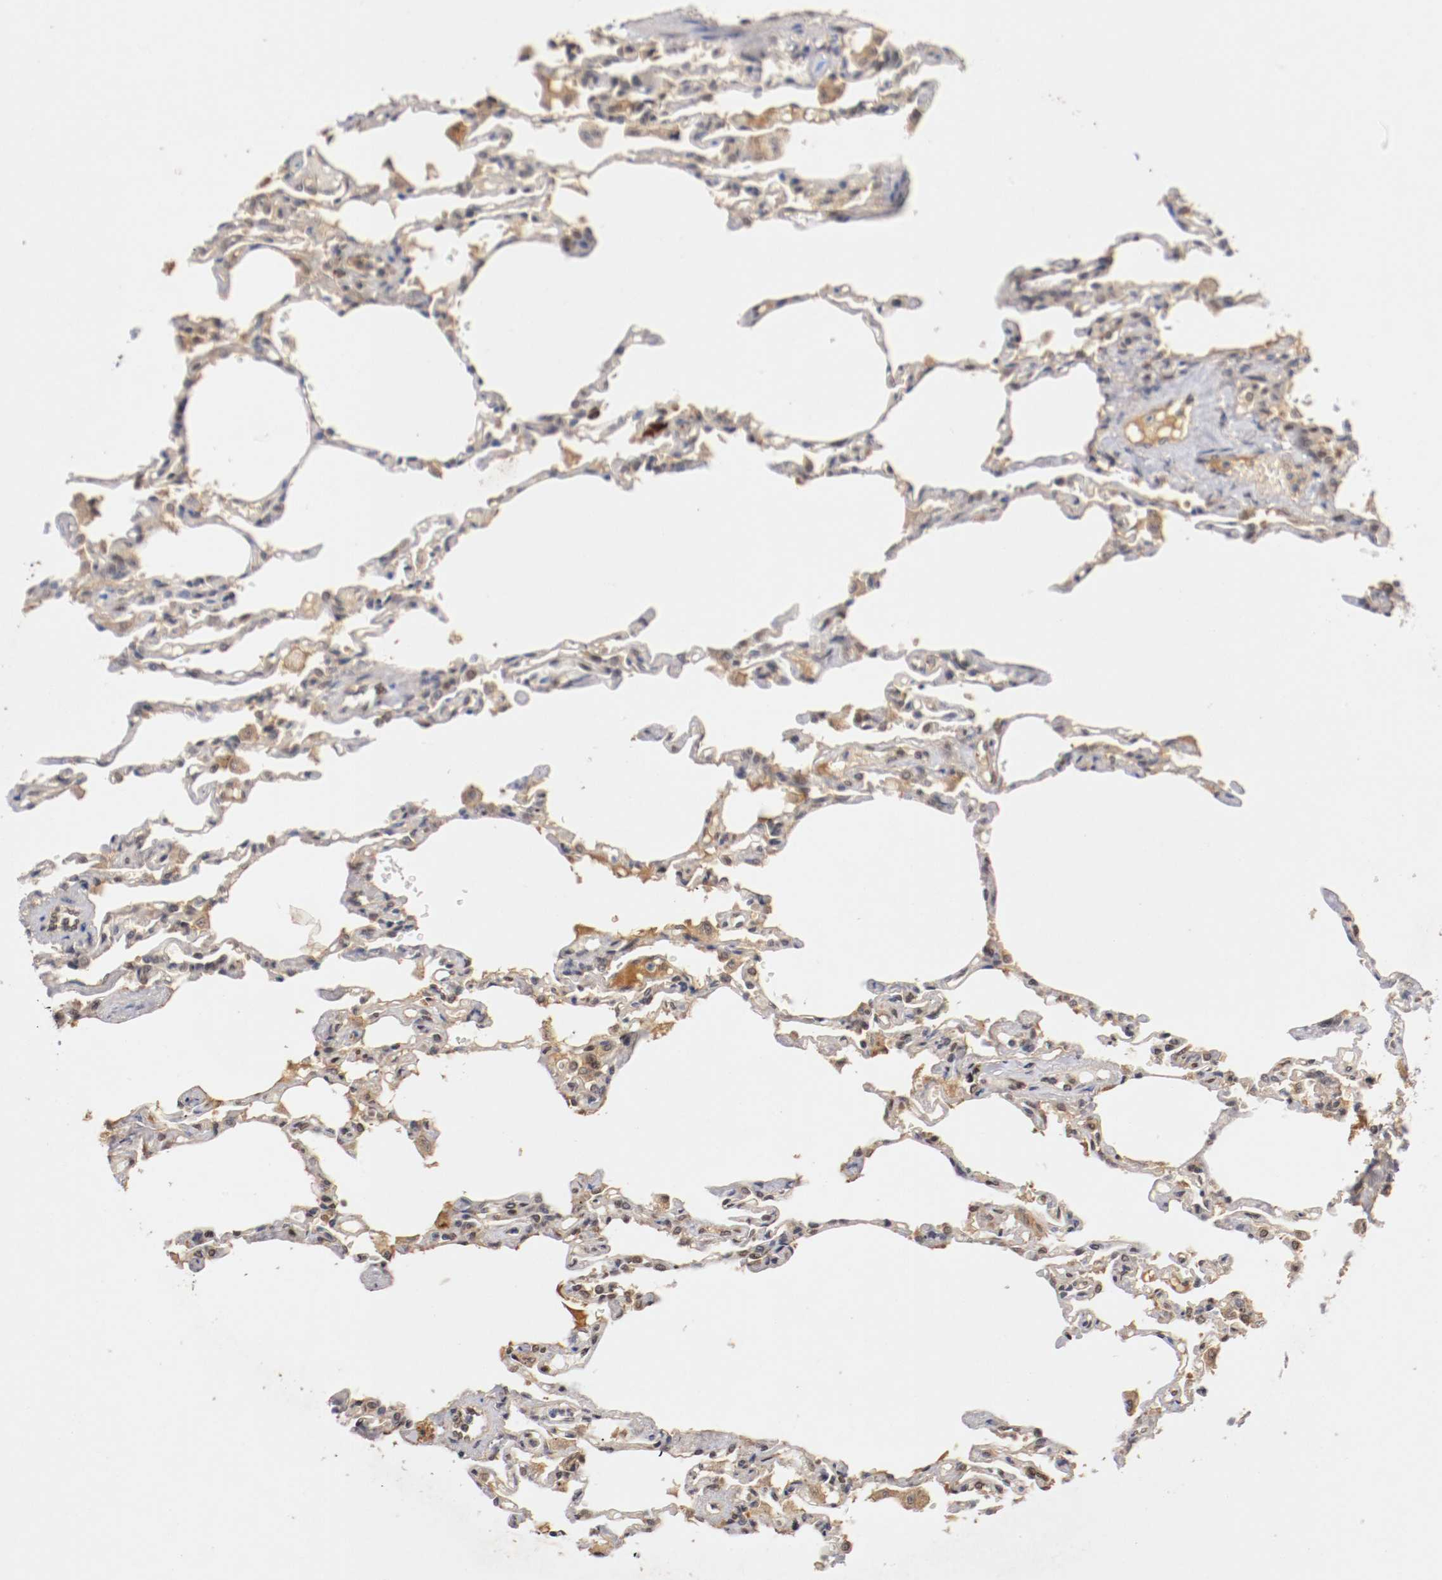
{"staining": {"intensity": "weak", "quantity": ">75%", "location": "cytoplasmic/membranous,nuclear"}, "tissue": "lung", "cell_type": "Alveolar cells", "image_type": "normal", "snomed": [{"axis": "morphology", "description": "Normal tissue, NOS"}, {"axis": "topography", "description": "Lung"}], "caption": "This image displays immunohistochemistry staining of normal lung, with low weak cytoplasmic/membranous,nuclear positivity in about >75% of alveolar cells.", "gene": "DNMT3B", "patient": {"sex": "male", "age": 21}}